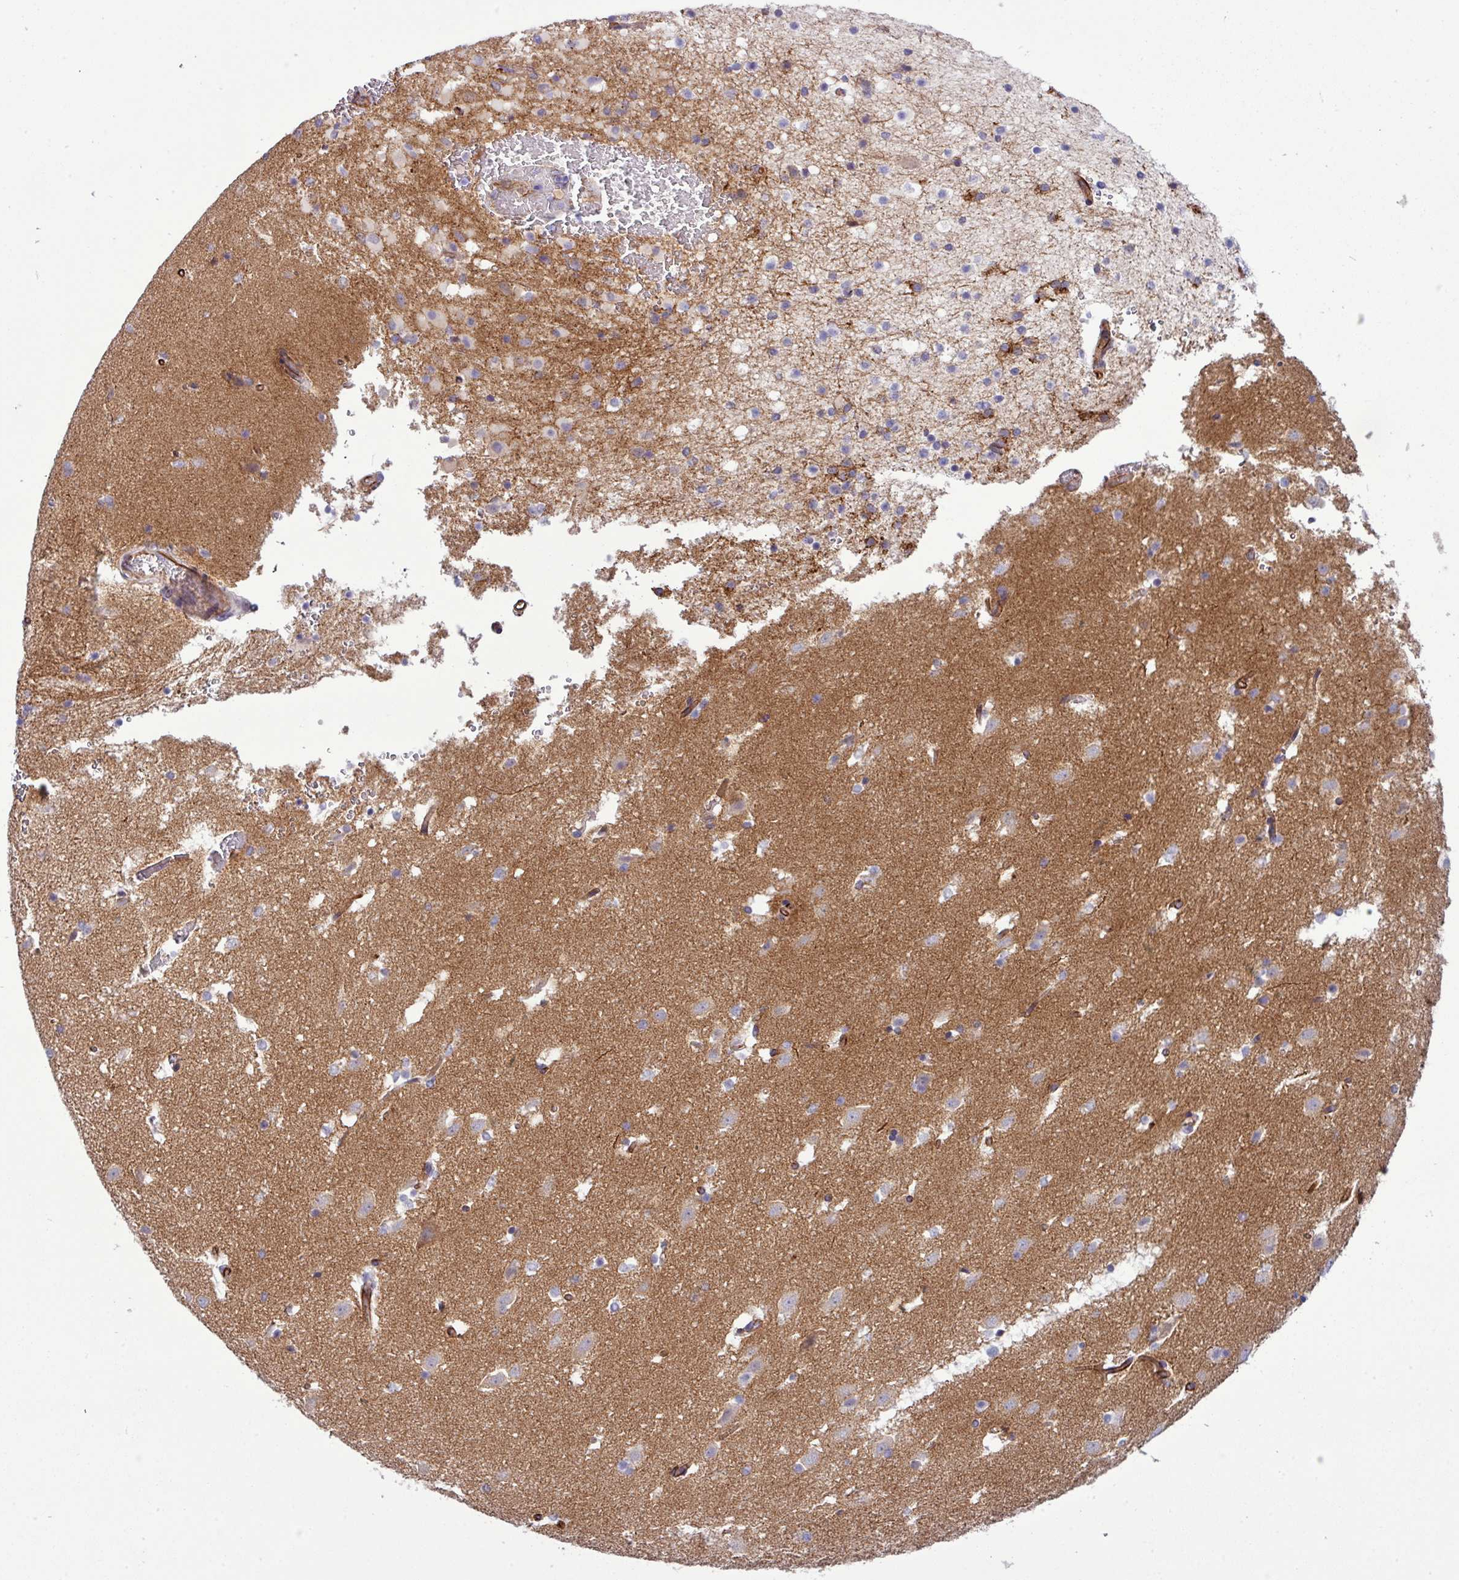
{"staining": {"intensity": "weak", "quantity": "<25%", "location": "cytoplasmic/membranous"}, "tissue": "caudate", "cell_type": "Glial cells", "image_type": "normal", "snomed": [{"axis": "morphology", "description": "Normal tissue, NOS"}, {"axis": "topography", "description": "Lateral ventricle wall"}], "caption": "Micrograph shows no significant protein positivity in glial cells of benign caudate. The staining is performed using DAB (3,3'-diaminobenzidine) brown chromogen with nuclei counter-stained in using hematoxylin.", "gene": "PARD6A", "patient": {"sex": "male", "age": 37}}